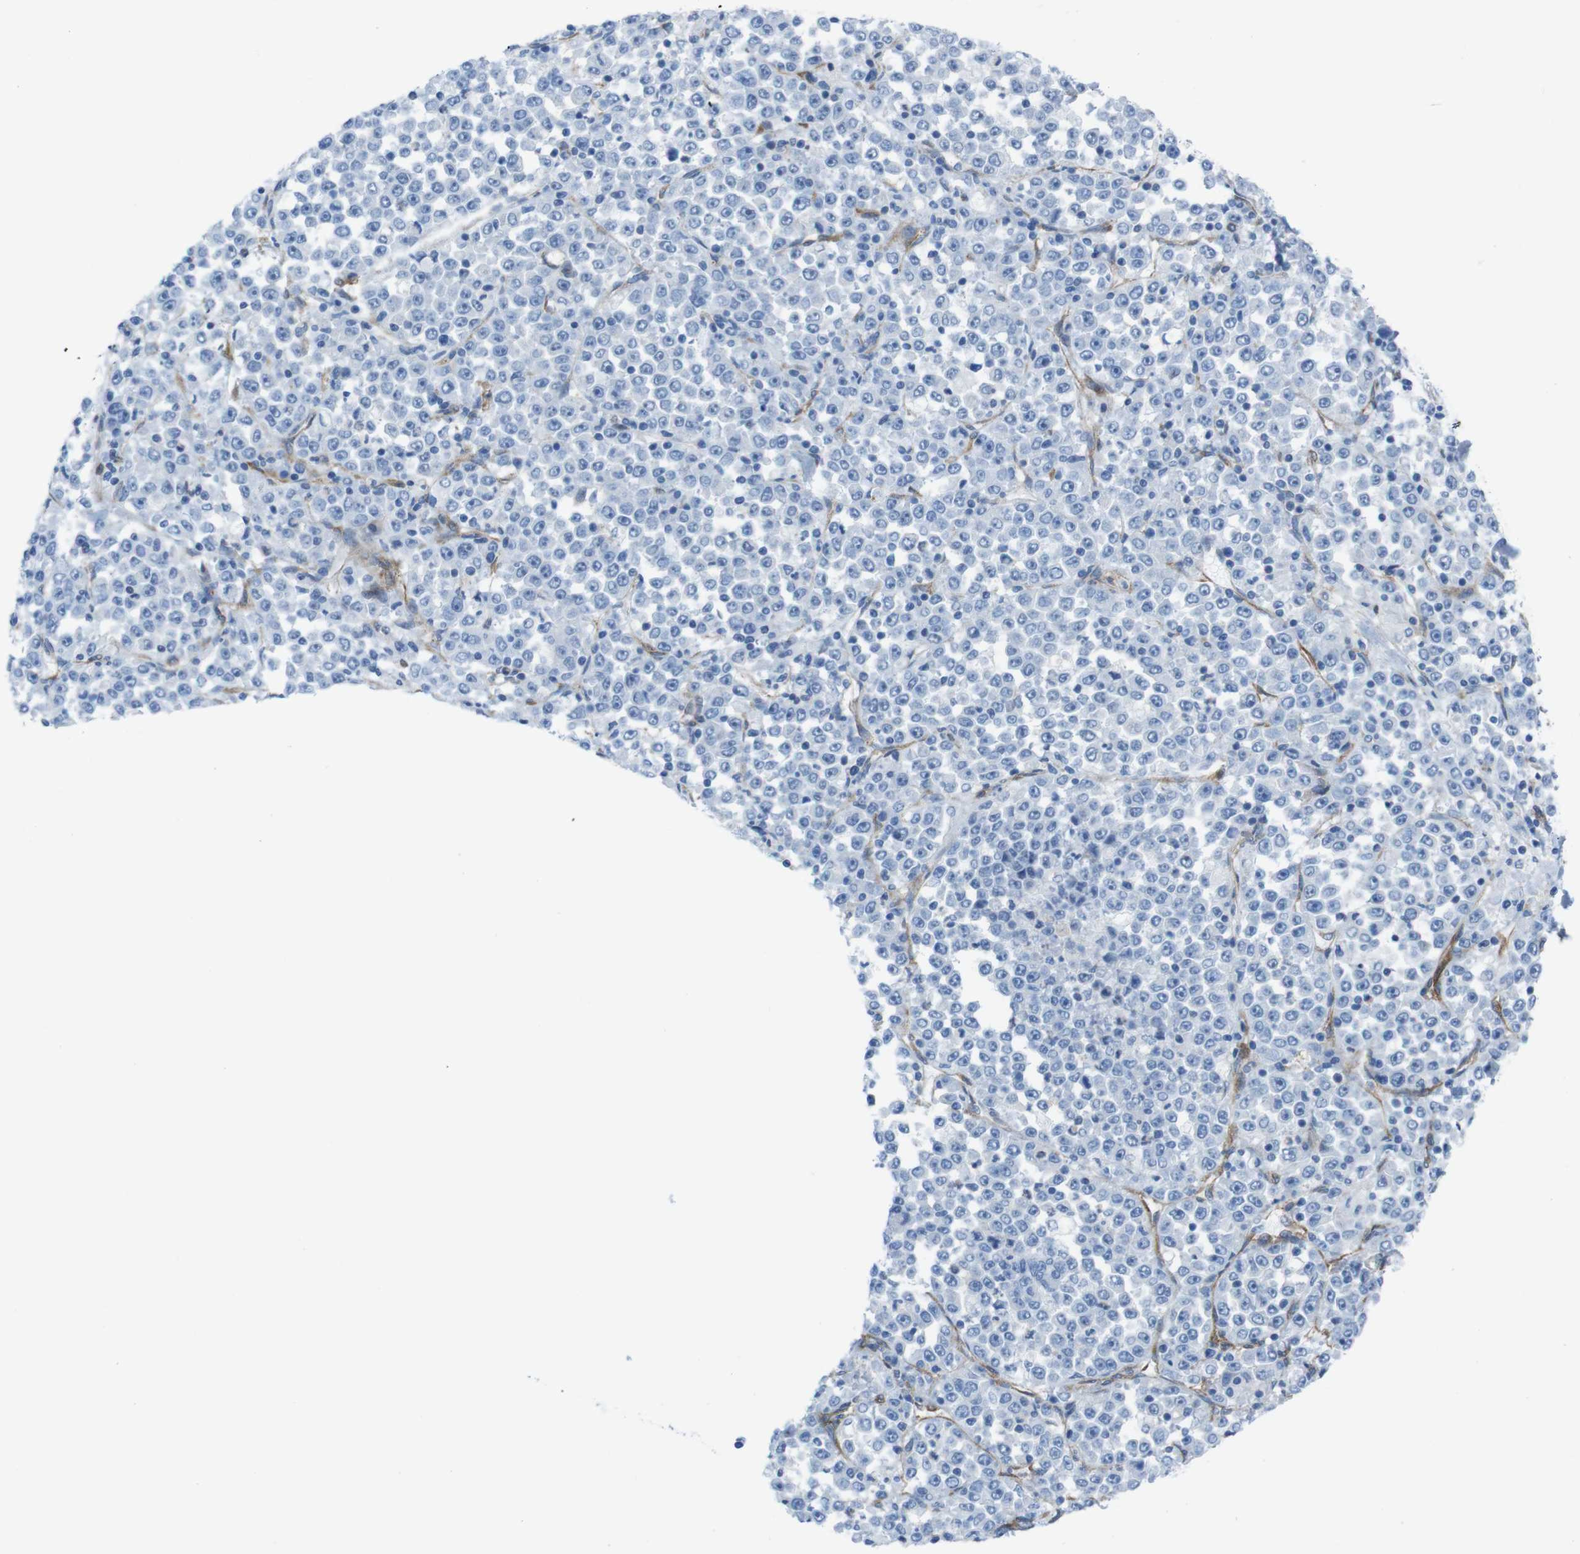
{"staining": {"intensity": "negative", "quantity": "none", "location": "none"}, "tissue": "stomach cancer", "cell_type": "Tumor cells", "image_type": "cancer", "snomed": [{"axis": "morphology", "description": "Normal tissue, NOS"}, {"axis": "morphology", "description": "Adenocarcinoma, NOS"}, {"axis": "topography", "description": "Stomach, upper"}, {"axis": "topography", "description": "Stomach"}], "caption": "Protein analysis of stomach adenocarcinoma displays no significant staining in tumor cells.", "gene": "DIAPH2", "patient": {"sex": "male", "age": 59}}